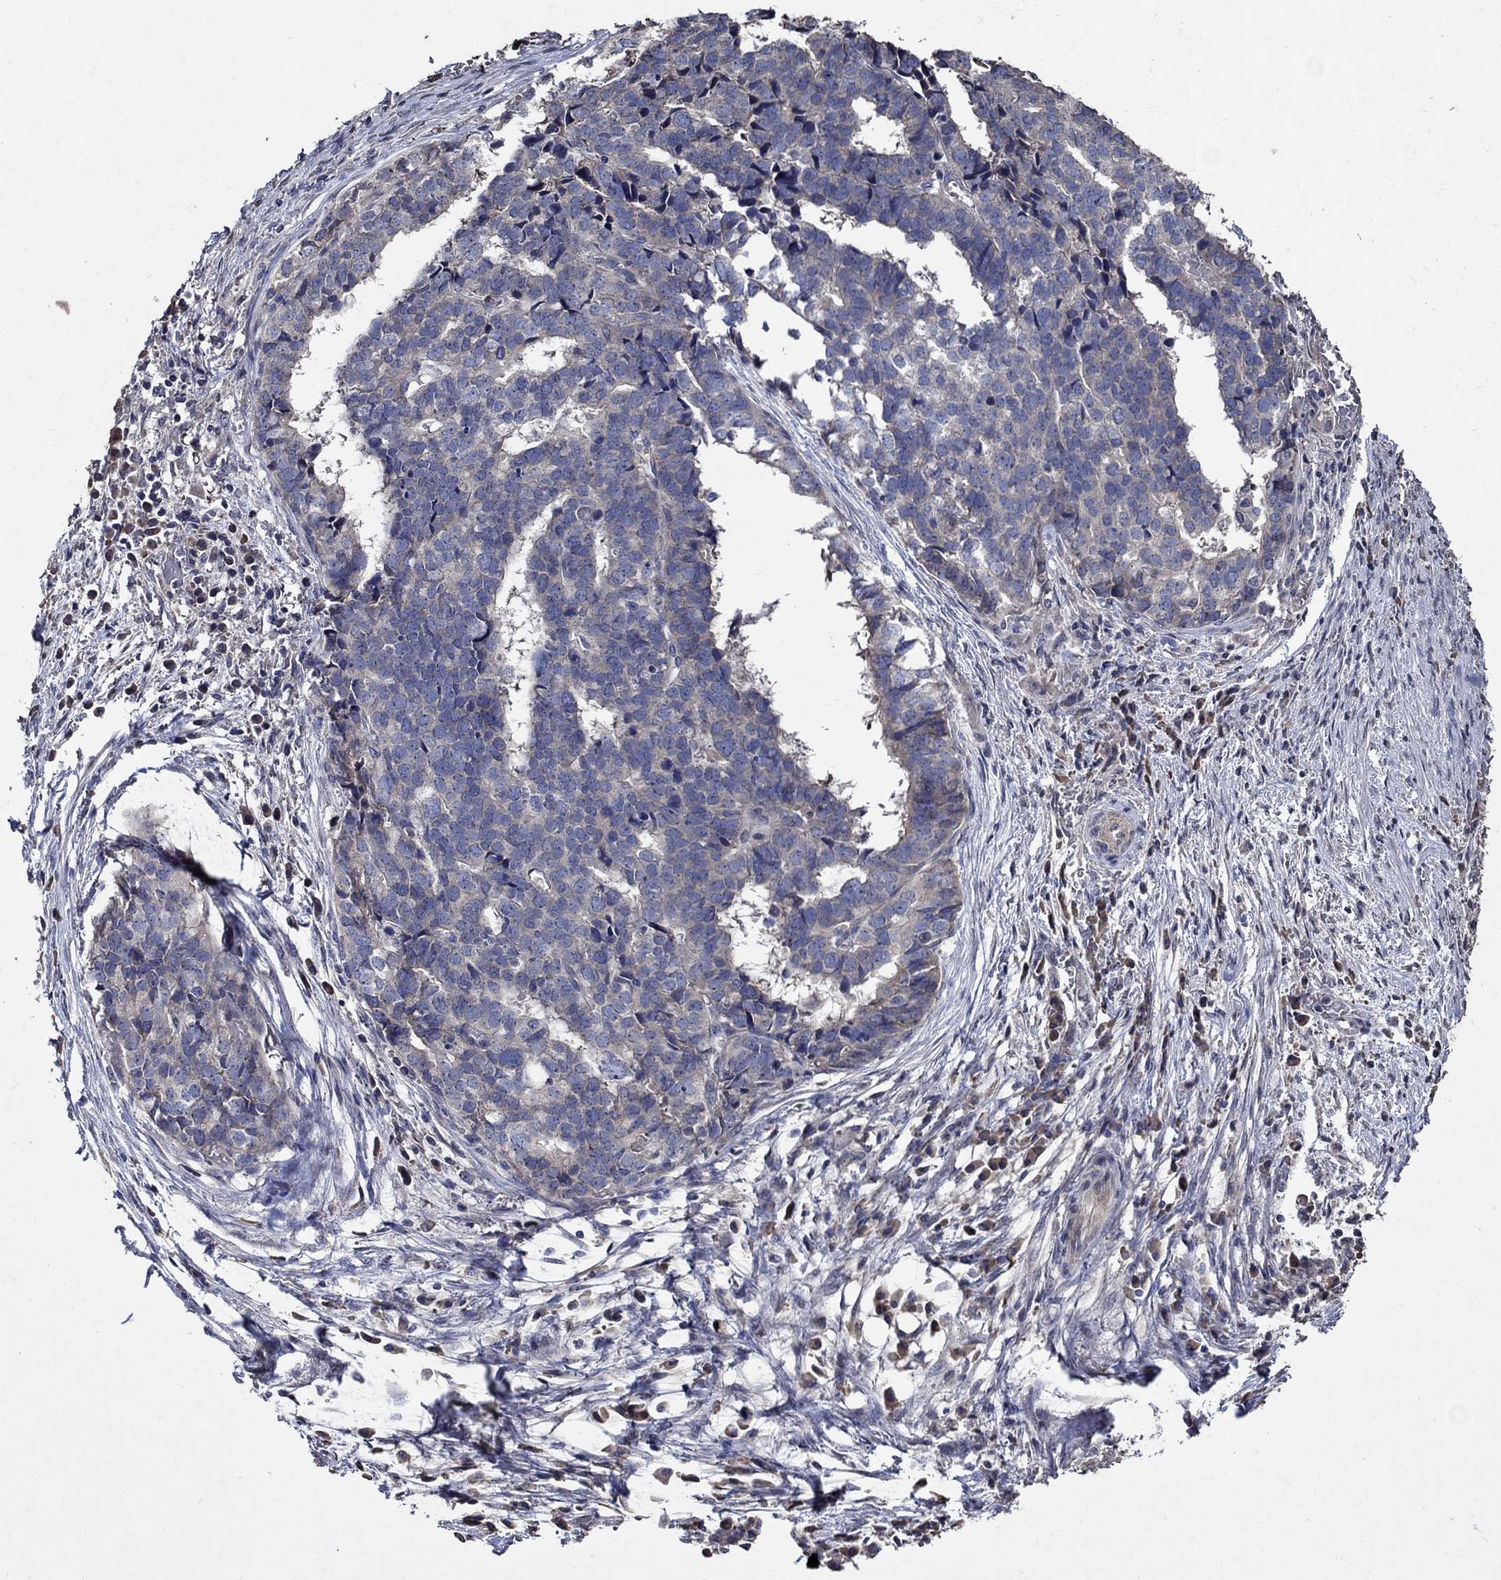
{"staining": {"intensity": "negative", "quantity": "none", "location": "none"}, "tissue": "stomach cancer", "cell_type": "Tumor cells", "image_type": "cancer", "snomed": [{"axis": "morphology", "description": "Adenocarcinoma, NOS"}, {"axis": "topography", "description": "Stomach"}], "caption": "Immunohistochemistry (IHC) photomicrograph of neoplastic tissue: human stomach cancer stained with DAB (3,3'-diaminobenzidine) demonstrates no significant protein staining in tumor cells.", "gene": "HAP1", "patient": {"sex": "male", "age": 69}}